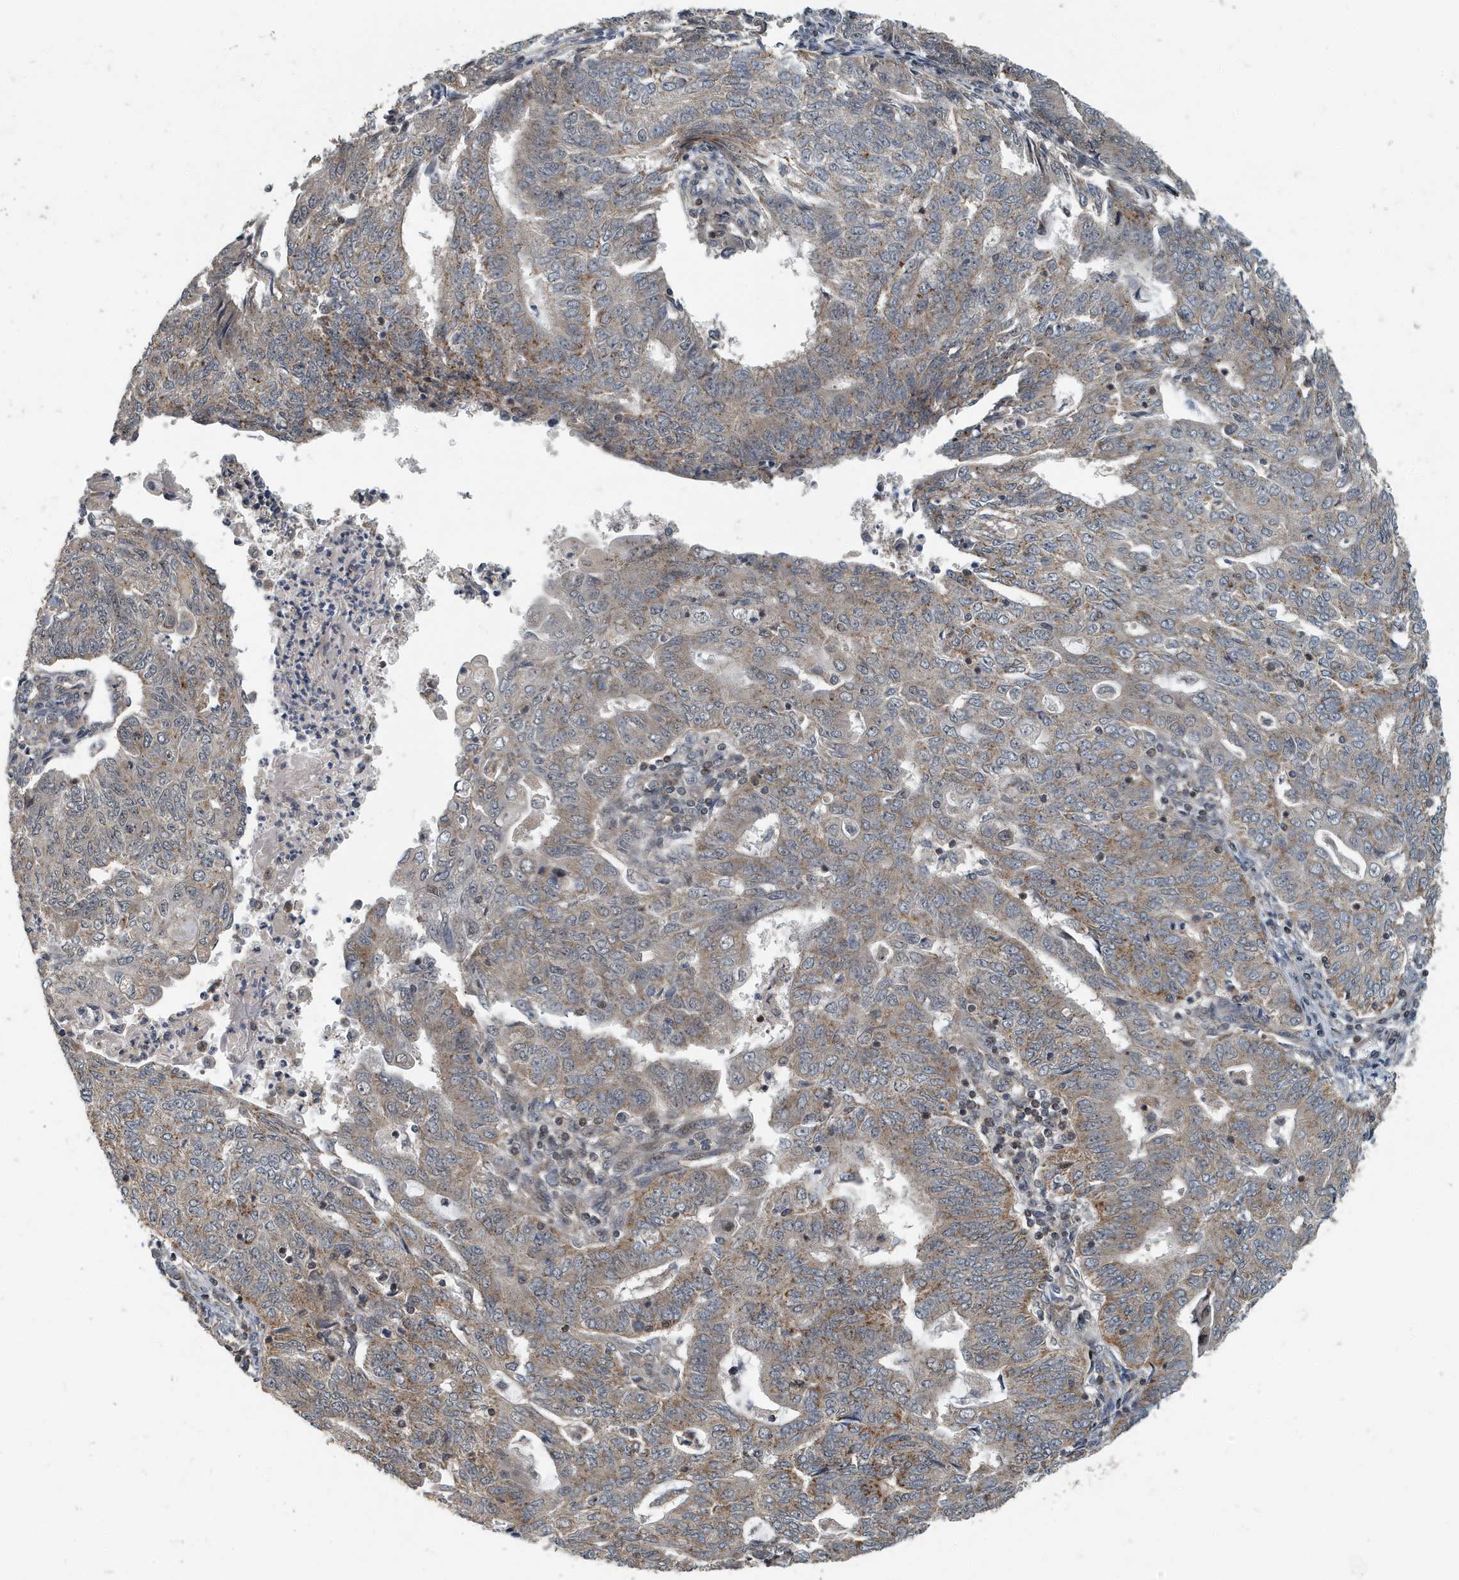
{"staining": {"intensity": "weak", "quantity": ">75%", "location": "cytoplasmic/membranous"}, "tissue": "endometrial cancer", "cell_type": "Tumor cells", "image_type": "cancer", "snomed": [{"axis": "morphology", "description": "Adenocarcinoma, NOS"}, {"axis": "topography", "description": "Endometrium"}], "caption": "About >75% of tumor cells in human endometrial cancer (adenocarcinoma) show weak cytoplasmic/membranous protein expression as visualized by brown immunohistochemical staining.", "gene": "KIF15", "patient": {"sex": "female", "age": 32}}